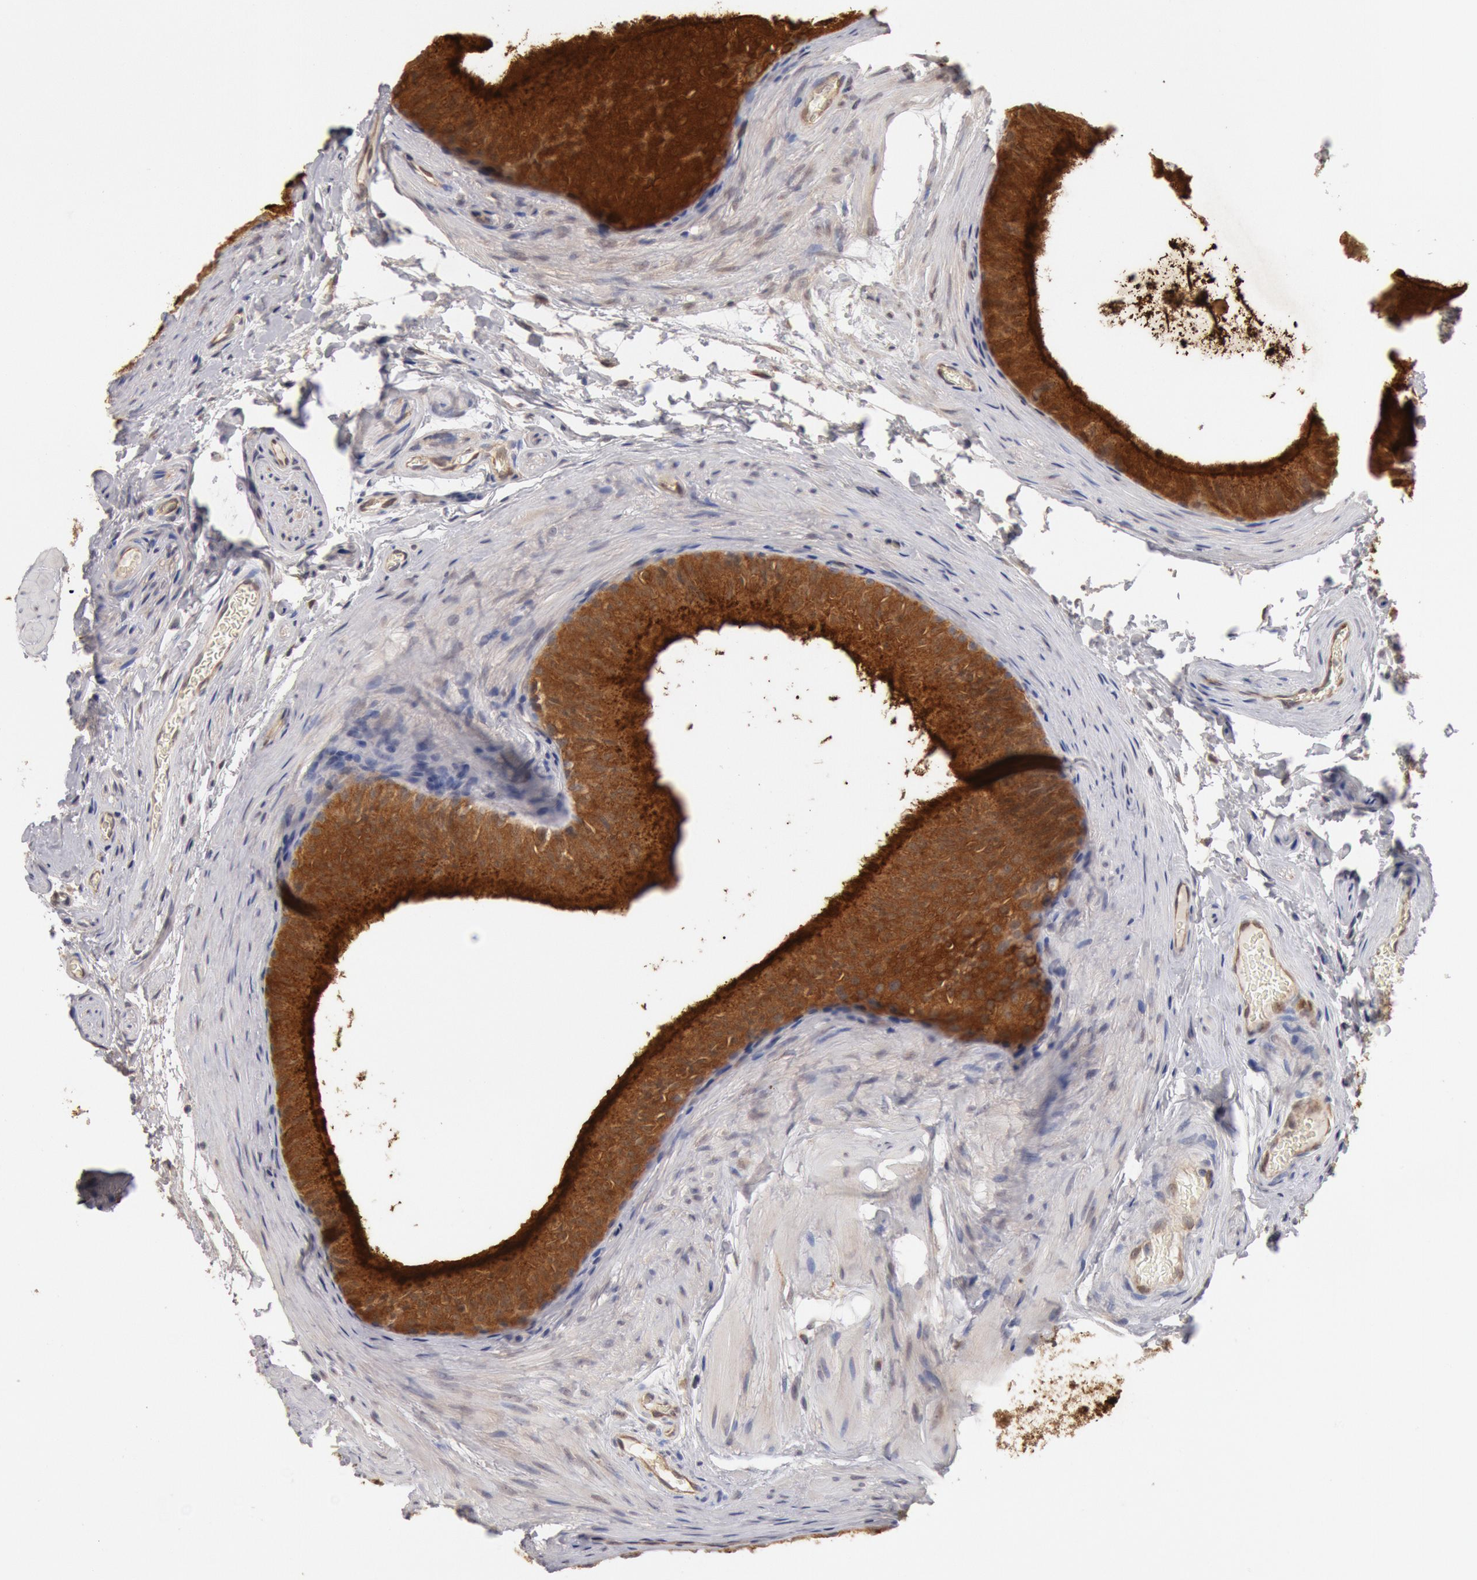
{"staining": {"intensity": "strong", "quantity": ">75%", "location": "cytoplasmic/membranous"}, "tissue": "epididymis", "cell_type": "Glandular cells", "image_type": "normal", "snomed": [{"axis": "morphology", "description": "Normal tissue, NOS"}, {"axis": "topography", "description": "Testis"}, {"axis": "topography", "description": "Epididymis"}], "caption": "Protein positivity by immunohistochemistry displays strong cytoplasmic/membranous expression in approximately >75% of glandular cells in unremarkable epididymis. (Brightfield microscopy of DAB IHC at high magnification).", "gene": "DNAJA1", "patient": {"sex": "male", "age": 36}}